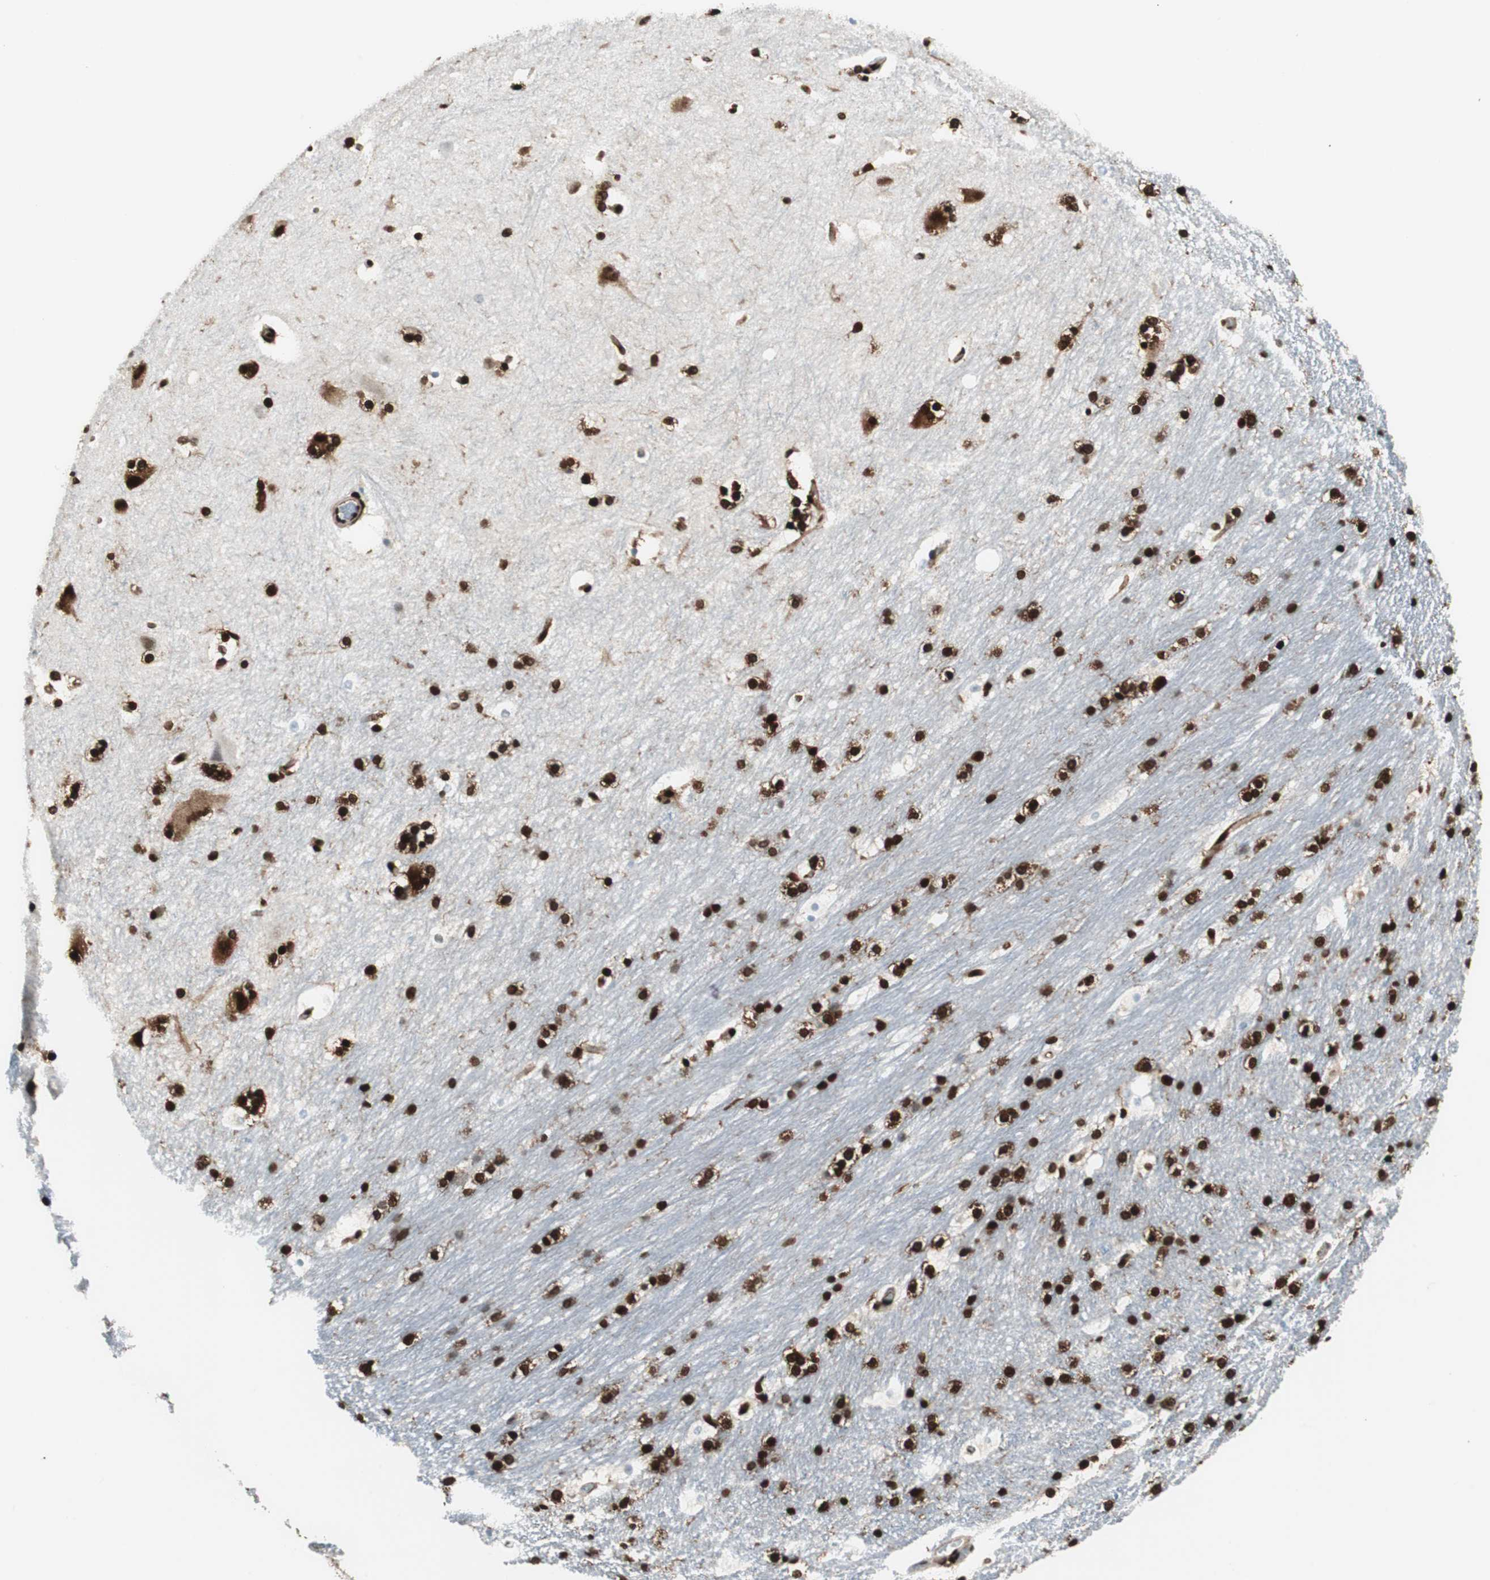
{"staining": {"intensity": "strong", "quantity": ">75%", "location": "nuclear"}, "tissue": "hippocampus", "cell_type": "Glial cells", "image_type": "normal", "snomed": [{"axis": "morphology", "description": "Normal tissue, NOS"}, {"axis": "topography", "description": "Hippocampus"}], "caption": "A brown stain highlights strong nuclear expression of a protein in glial cells of unremarkable human hippocampus. Using DAB (brown) and hematoxylin (blue) stains, captured at high magnification using brightfield microscopy.", "gene": "EWSR1", "patient": {"sex": "female", "age": 19}}